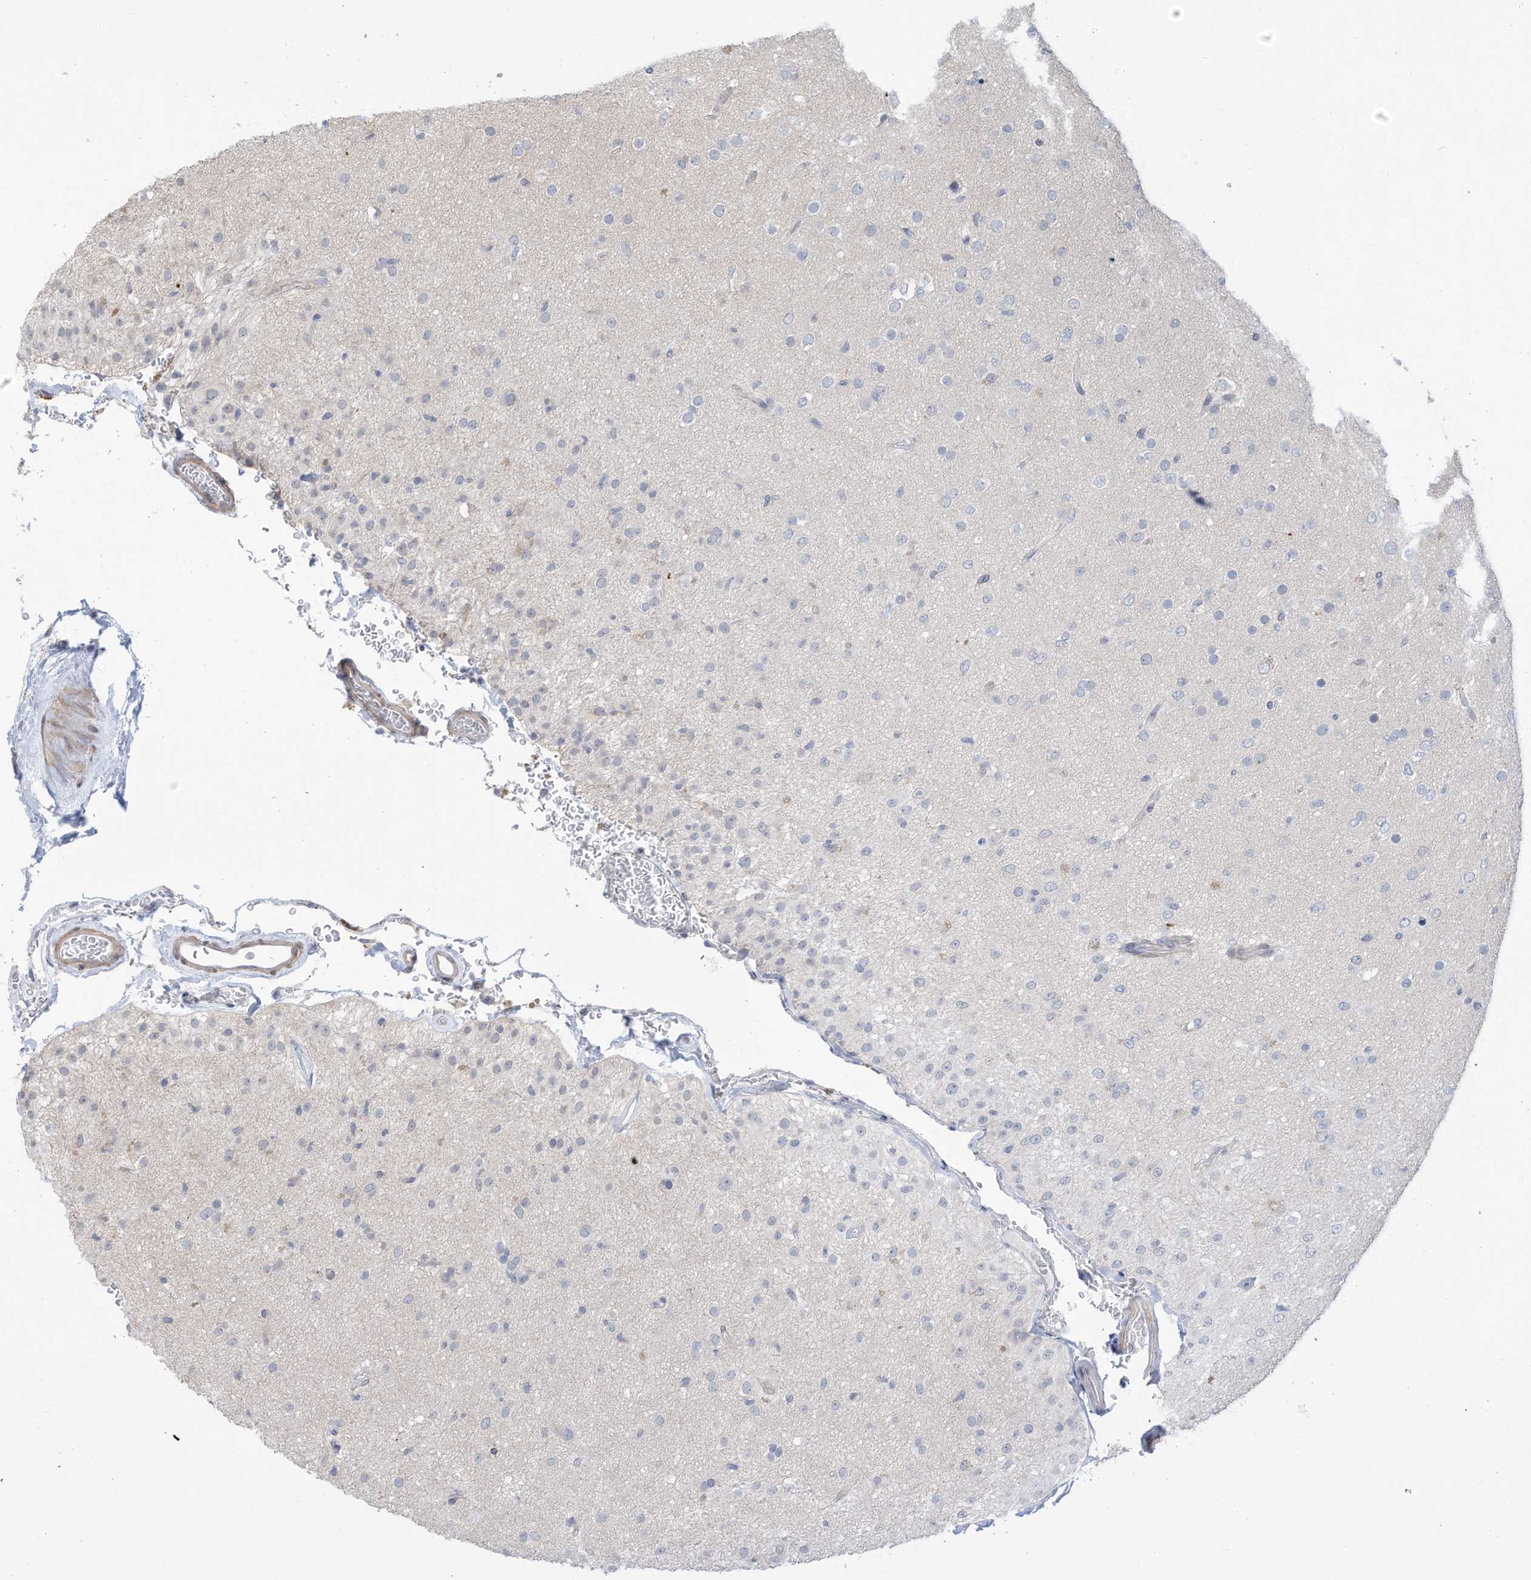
{"staining": {"intensity": "negative", "quantity": "none", "location": "none"}, "tissue": "glioma", "cell_type": "Tumor cells", "image_type": "cancer", "snomed": [{"axis": "morphology", "description": "Glioma, malignant, Low grade"}, {"axis": "topography", "description": "Brain"}], "caption": "Low-grade glioma (malignant) was stained to show a protein in brown. There is no significant staining in tumor cells. The staining was performed using DAB (3,3'-diaminobenzidine) to visualize the protein expression in brown, while the nuclei were stained in blue with hematoxylin (Magnification: 20x).", "gene": "ZNF292", "patient": {"sex": "male", "age": 65}}